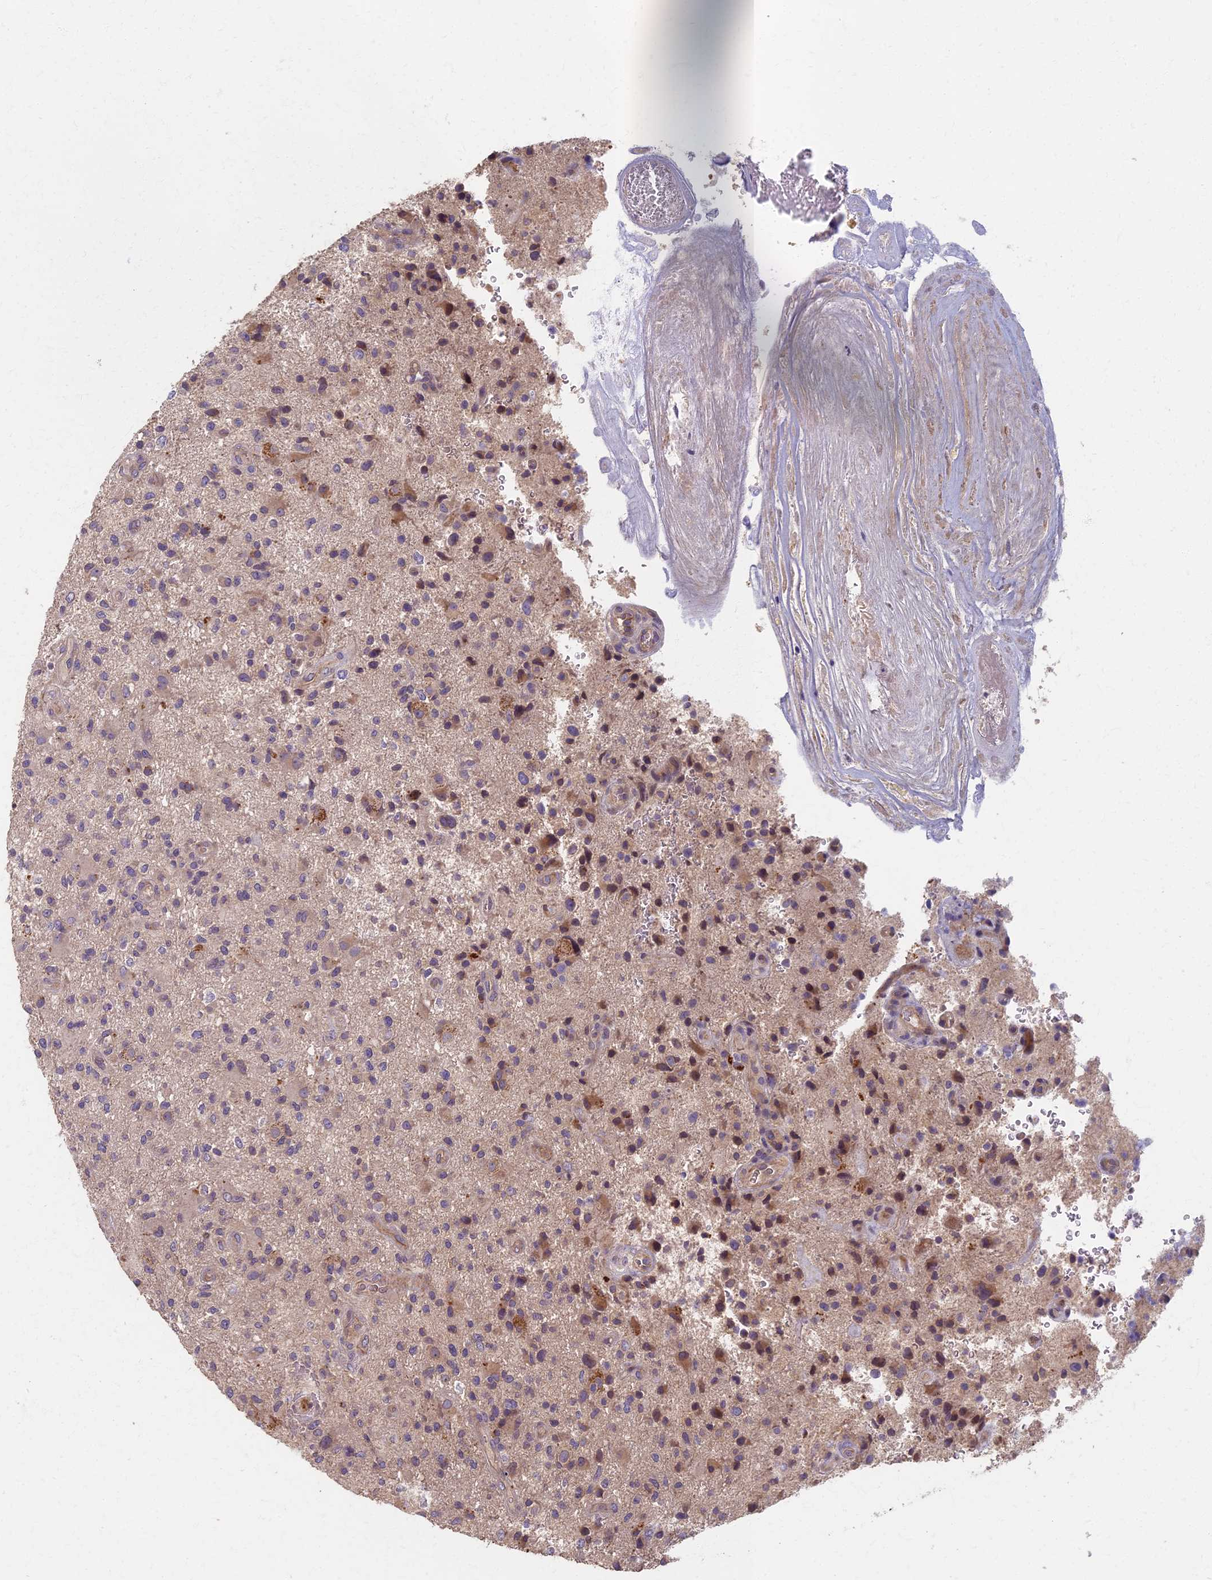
{"staining": {"intensity": "weak", "quantity": "<25%", "location": "cytoplasmic/membranous"}, "tissue": "glioma", "cell_type": "Tumor cells", "image_type": "cancer", "snomed": [{"axis": "morphology", "description": "Glioma, malignant, High grade"}, {"axis": "topography", "description": "Brain"}], "caption": "This image is of glioma stained with immunohistochemistry to label a protein in brown with the nuclei are counter-stained blue. There is no positivity in tumor cells. (DAB (3,3'-diaminobenzidine) IHC, high magnification).", "gene": "AP4E1", "patient": {"sex": "male", "age": 47}}